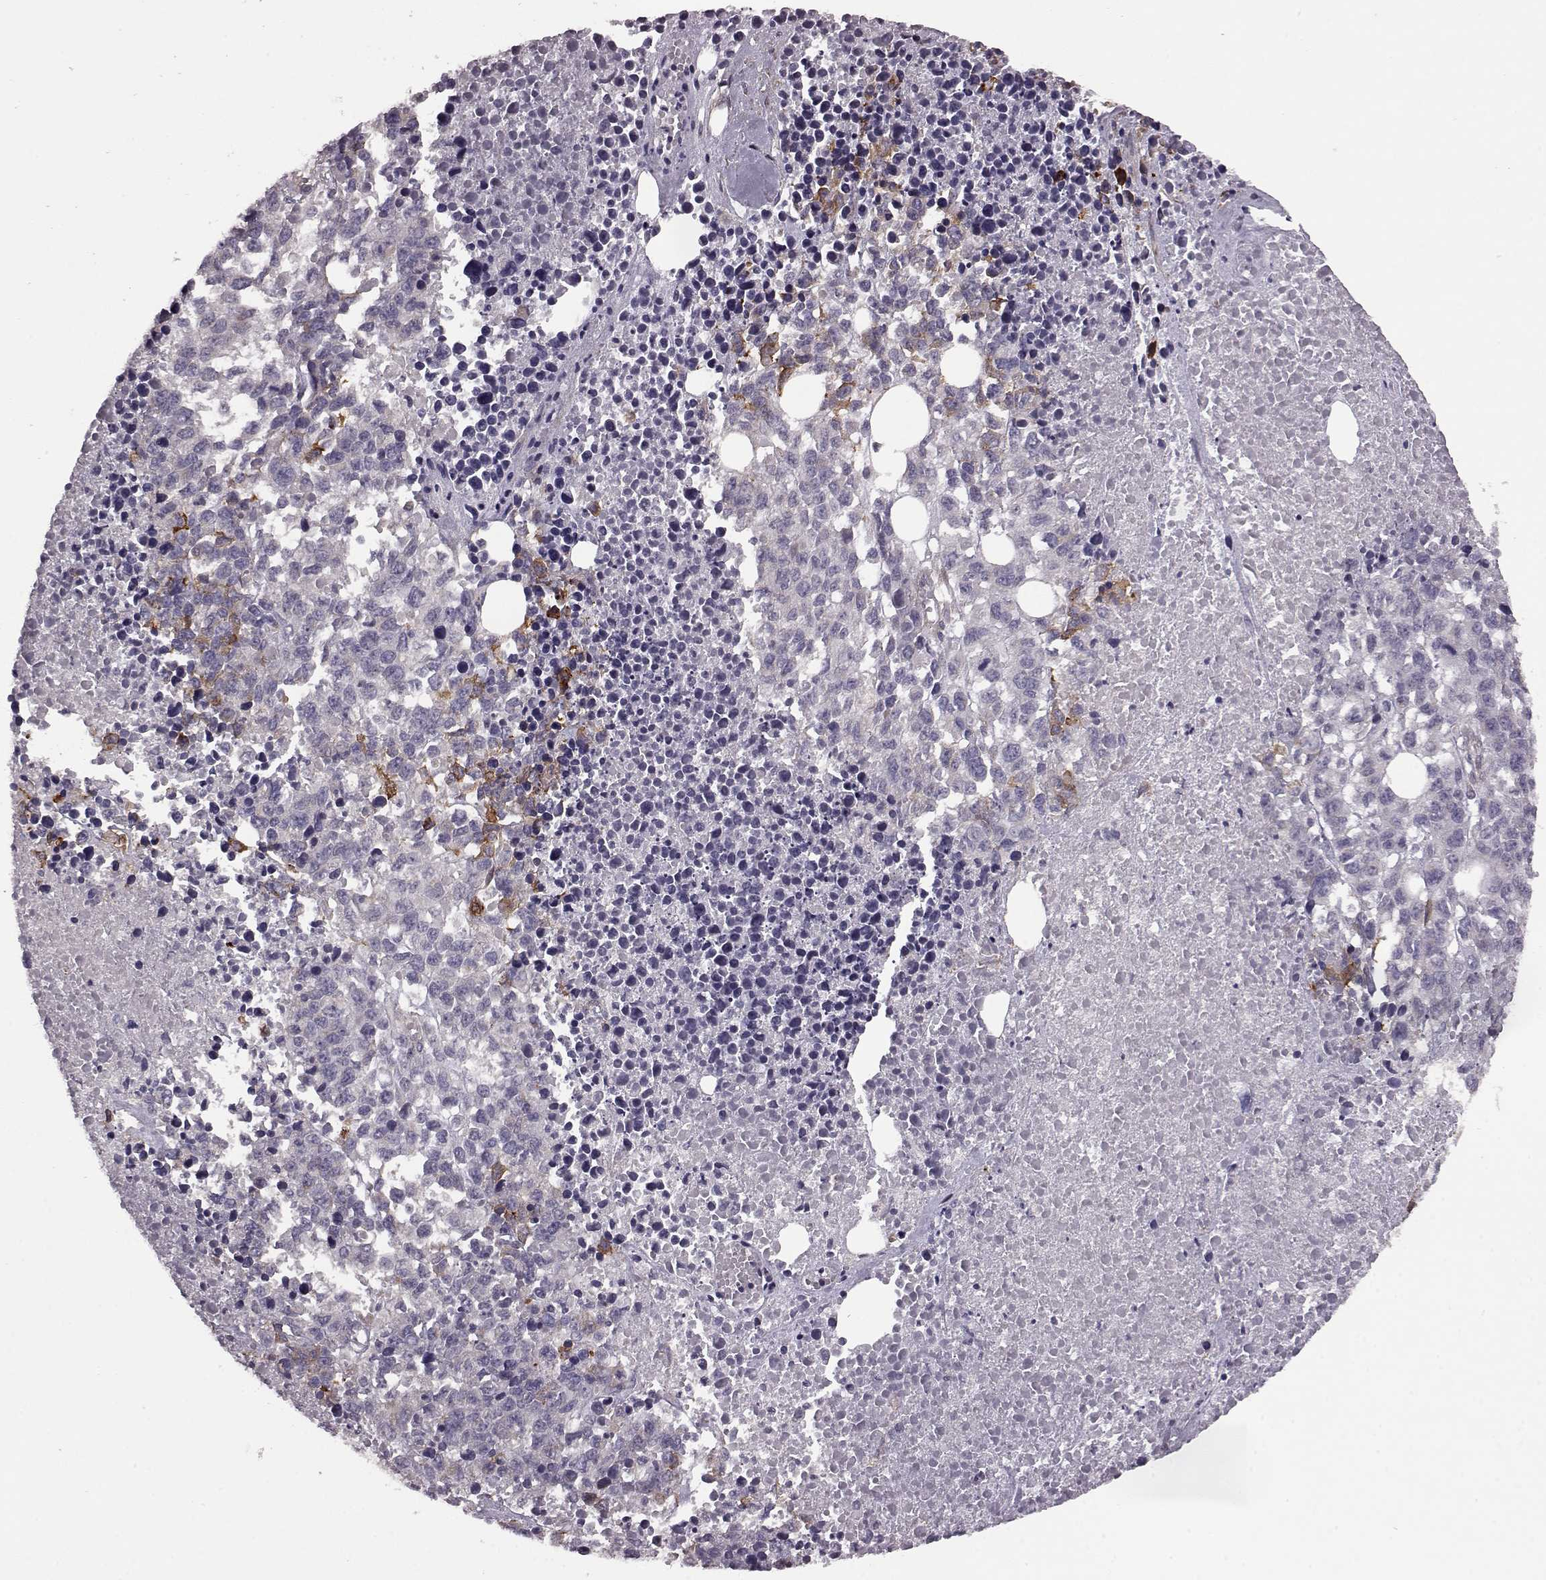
{"staining": {"intensity": "weak", "quantity": "<25%", "location": "cytoplasmic/membranous"}, "tissue": "melanoma", "cell_type": "Tumor cells", "image_type": "cancer", "snomed": [{"axis": "morphology", "description": "Malignant melanoma, Metastatic site"}, {"axis": "topography", "description": "Skin"}], "caption": "IHC of melanoma demonstrates no staining in tumor cells. (Immunohistochemistry (ihc), brightfield microscopy, high magnification).", "gene": "GRK1", "patient": {"sex": "male", "age": 84}}